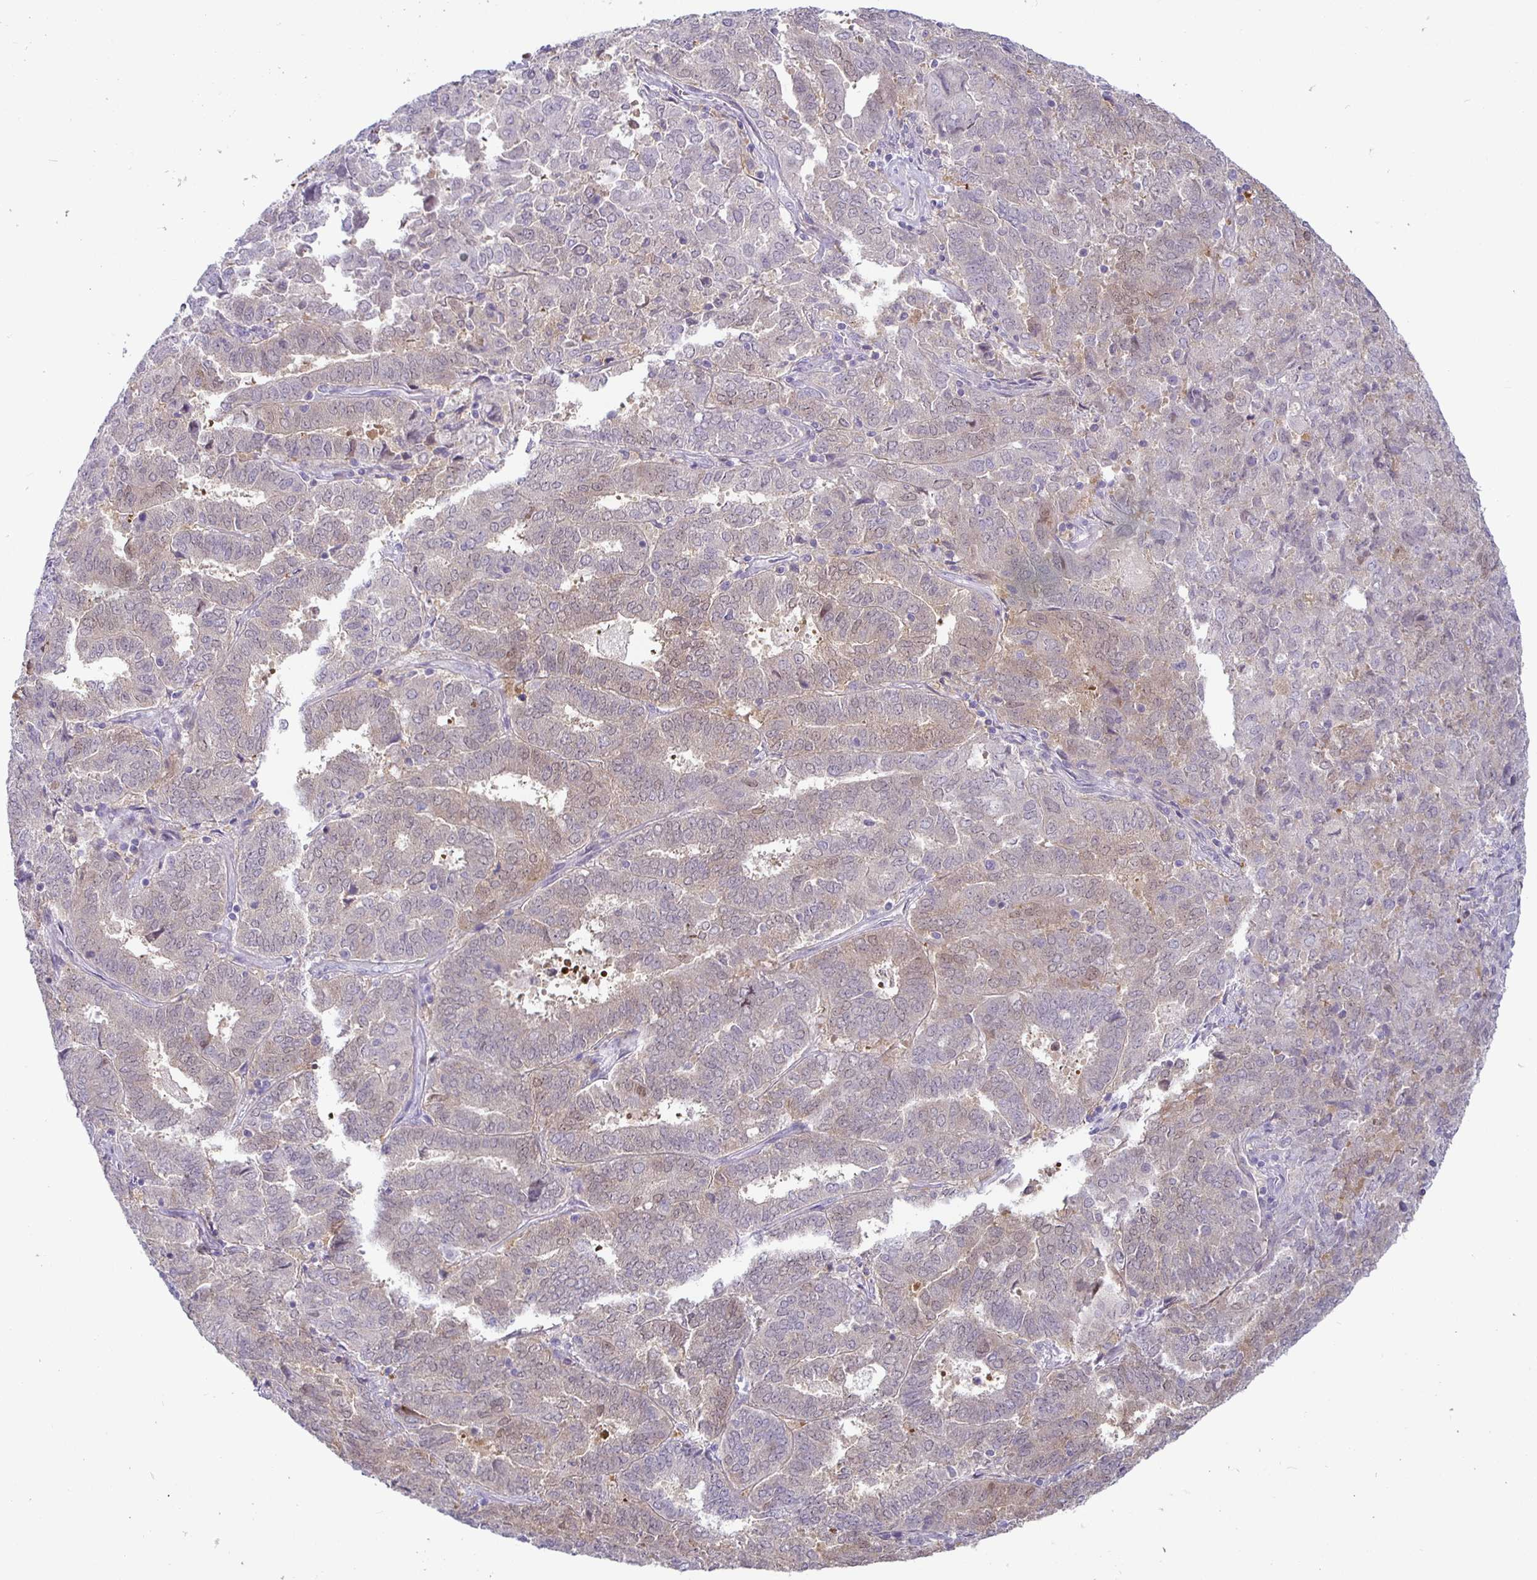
{"staining": {"intensity": "weak", "quantity": "25%-75%", "location": "cytoplasmic/membranous"}, "tissue": "endometrial cancer", "cell_type": "Tumor cells", "image_type": "cancer", "snomed": [{"axis": "morphology", "description": "Adenocarcinoma, NOS"}, {"axis": "topography", "description": "Endometrium"}], "caption": "Immunohistochemistry (IHC) image of human endometrial adenocarcinoma stained for a protein (brown), which exhibits low levels of weak cytoplasmic/membranous expression in approximately 25%-75% of tumor cells.", "gene": "SIRPA", "patient": {"sex": "female", "age": 72}}